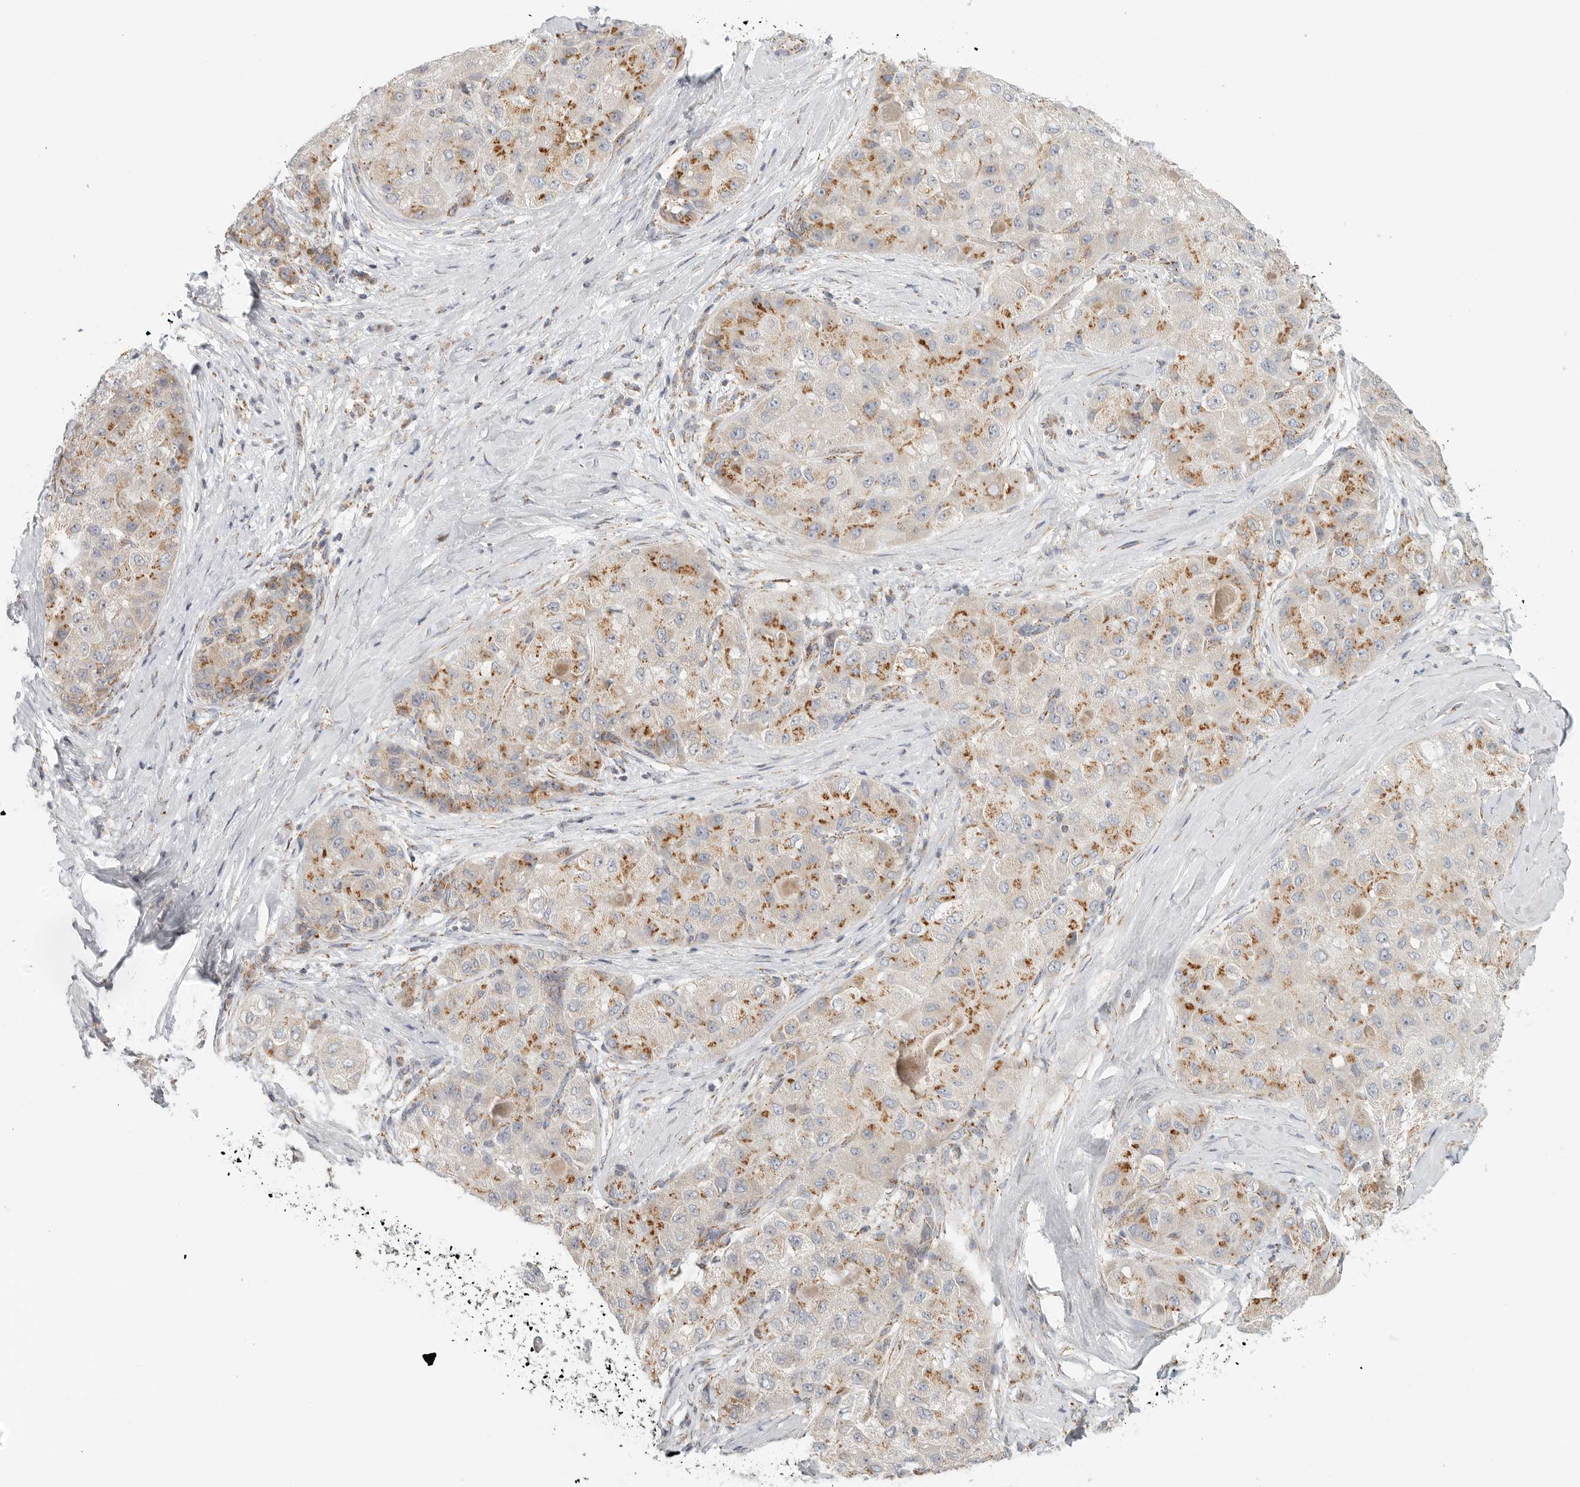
{"staining": {"intensity": "moderate", "quantity": ">75%", "location": "cytoplasmic/membranous"}, "tissue": "liver cancer", "cell_type": "Tumor cells", "image_type": "cancer", "snomed": [{"axis": "morphology", "description": "Carcinoma, Hepatocellular, NOS"}, {"axis": "topography", "description": "Liver"}], "caption": "About >75% of tumor cells in liver cancer (hepatocellular carcinoma) reveal moderate cytoplasmic/membranous protein expression as visualized by brown immunohistochemical staining.", "gene": "SLC25A26", "patient": {"sex": "male", "age": 80}}